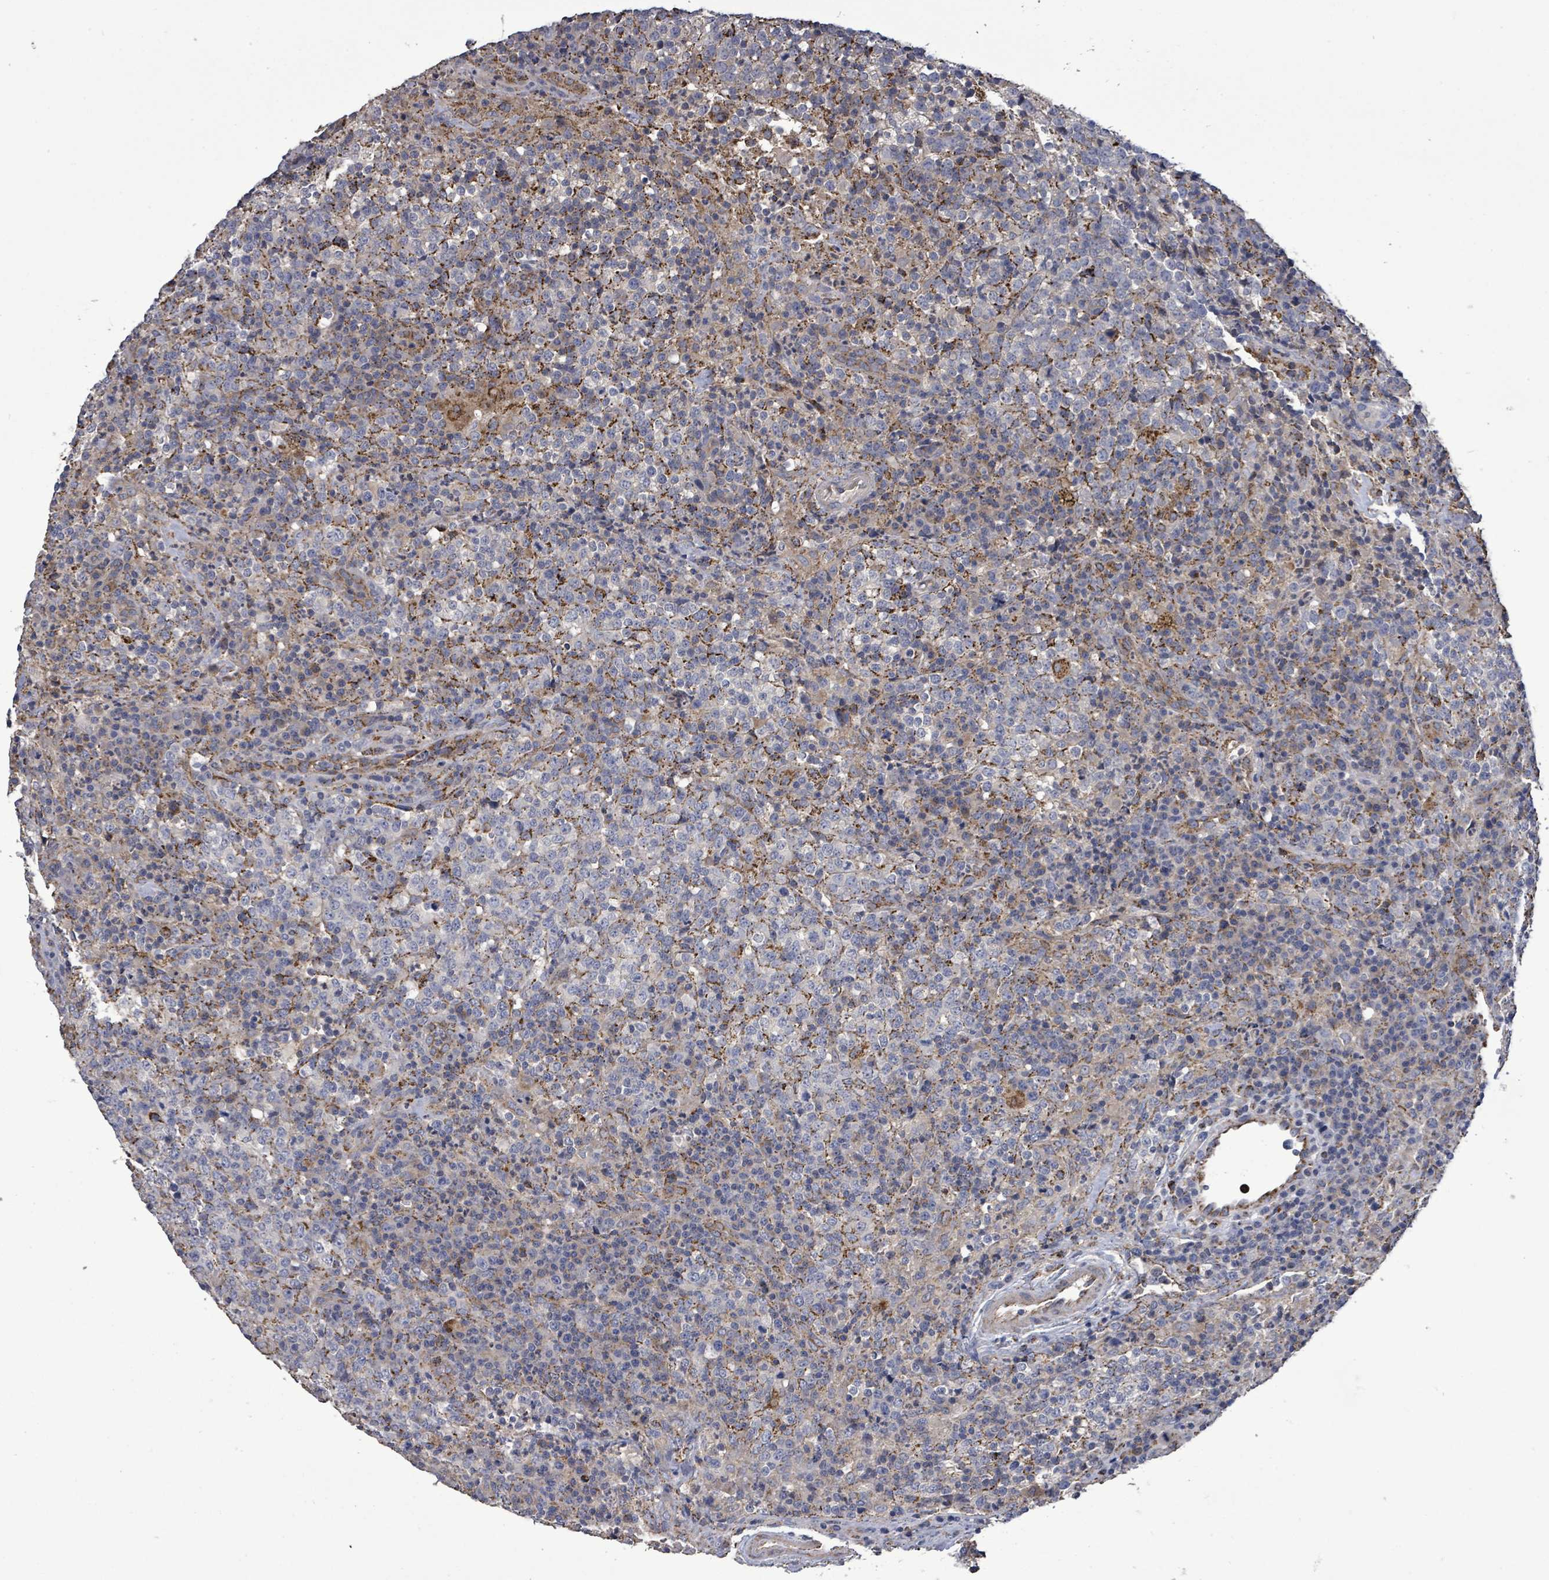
{"staining": {"intensity": "strong", "quantity": "<25%", "location": "cytoplasmic/membranous"}, "tissue": "lymphoma", "cell_type": "Tumor cells", "image_type": "cancer", "snomed": [{"axis": "morphology", "description": "Malignant lymphoma, non-Hodgkin's type, High grade"}, {"axis": "topography", "description": "Lymph node"}], "caption": "Human lymphoma stained for a protein (brown) demonstrates strong cytoplasmic/membranous positive staining in about <25% of tumor cells.", "gene": "MTMR12", "patient": {"sex": "male", "age": 54}}